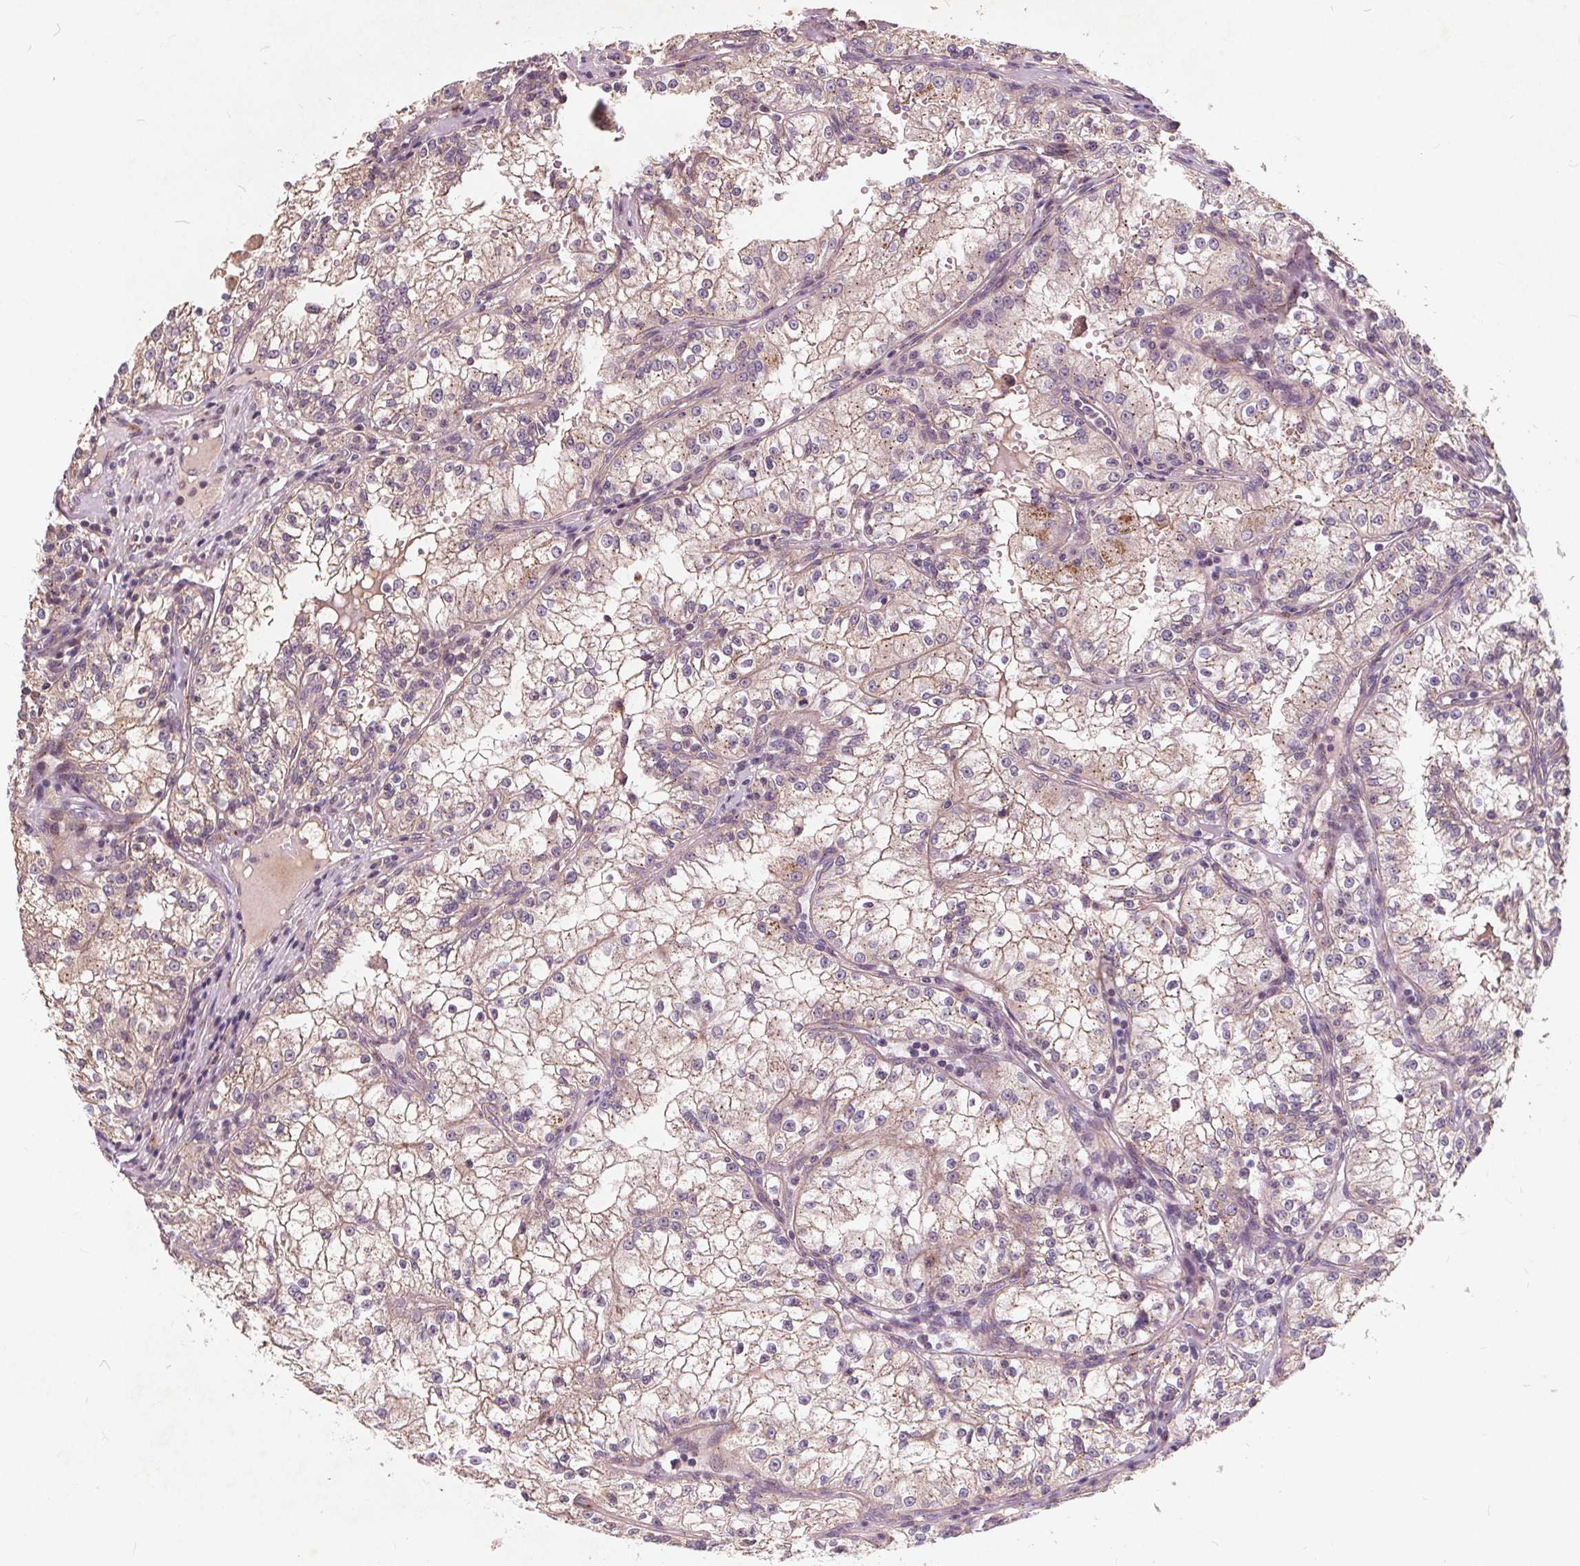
{"staining": {"intensity": "weak", "quantity": "<25%", "location": "cytoplasmic/membranous"}, "tissue": "renal cancer", "cell_type": "Tumor cells", "image_type": "cancer", "snomed": [{"axis": "morphology", "description": "Adenocarcinoma, NOS"}, {"axis": "topography", "description": "Kidney"}], "caption": "Renal cancer (adenocarcinoma) was stained to show a protein in brown. There is no significant staining in tumor cells. (DAB (3,3'-diaminobenzidine) immunohistochemistry (IHC), high magnification).", "gene": "CSNK1G2", "patient": {"sex": "male", "age": 36}}